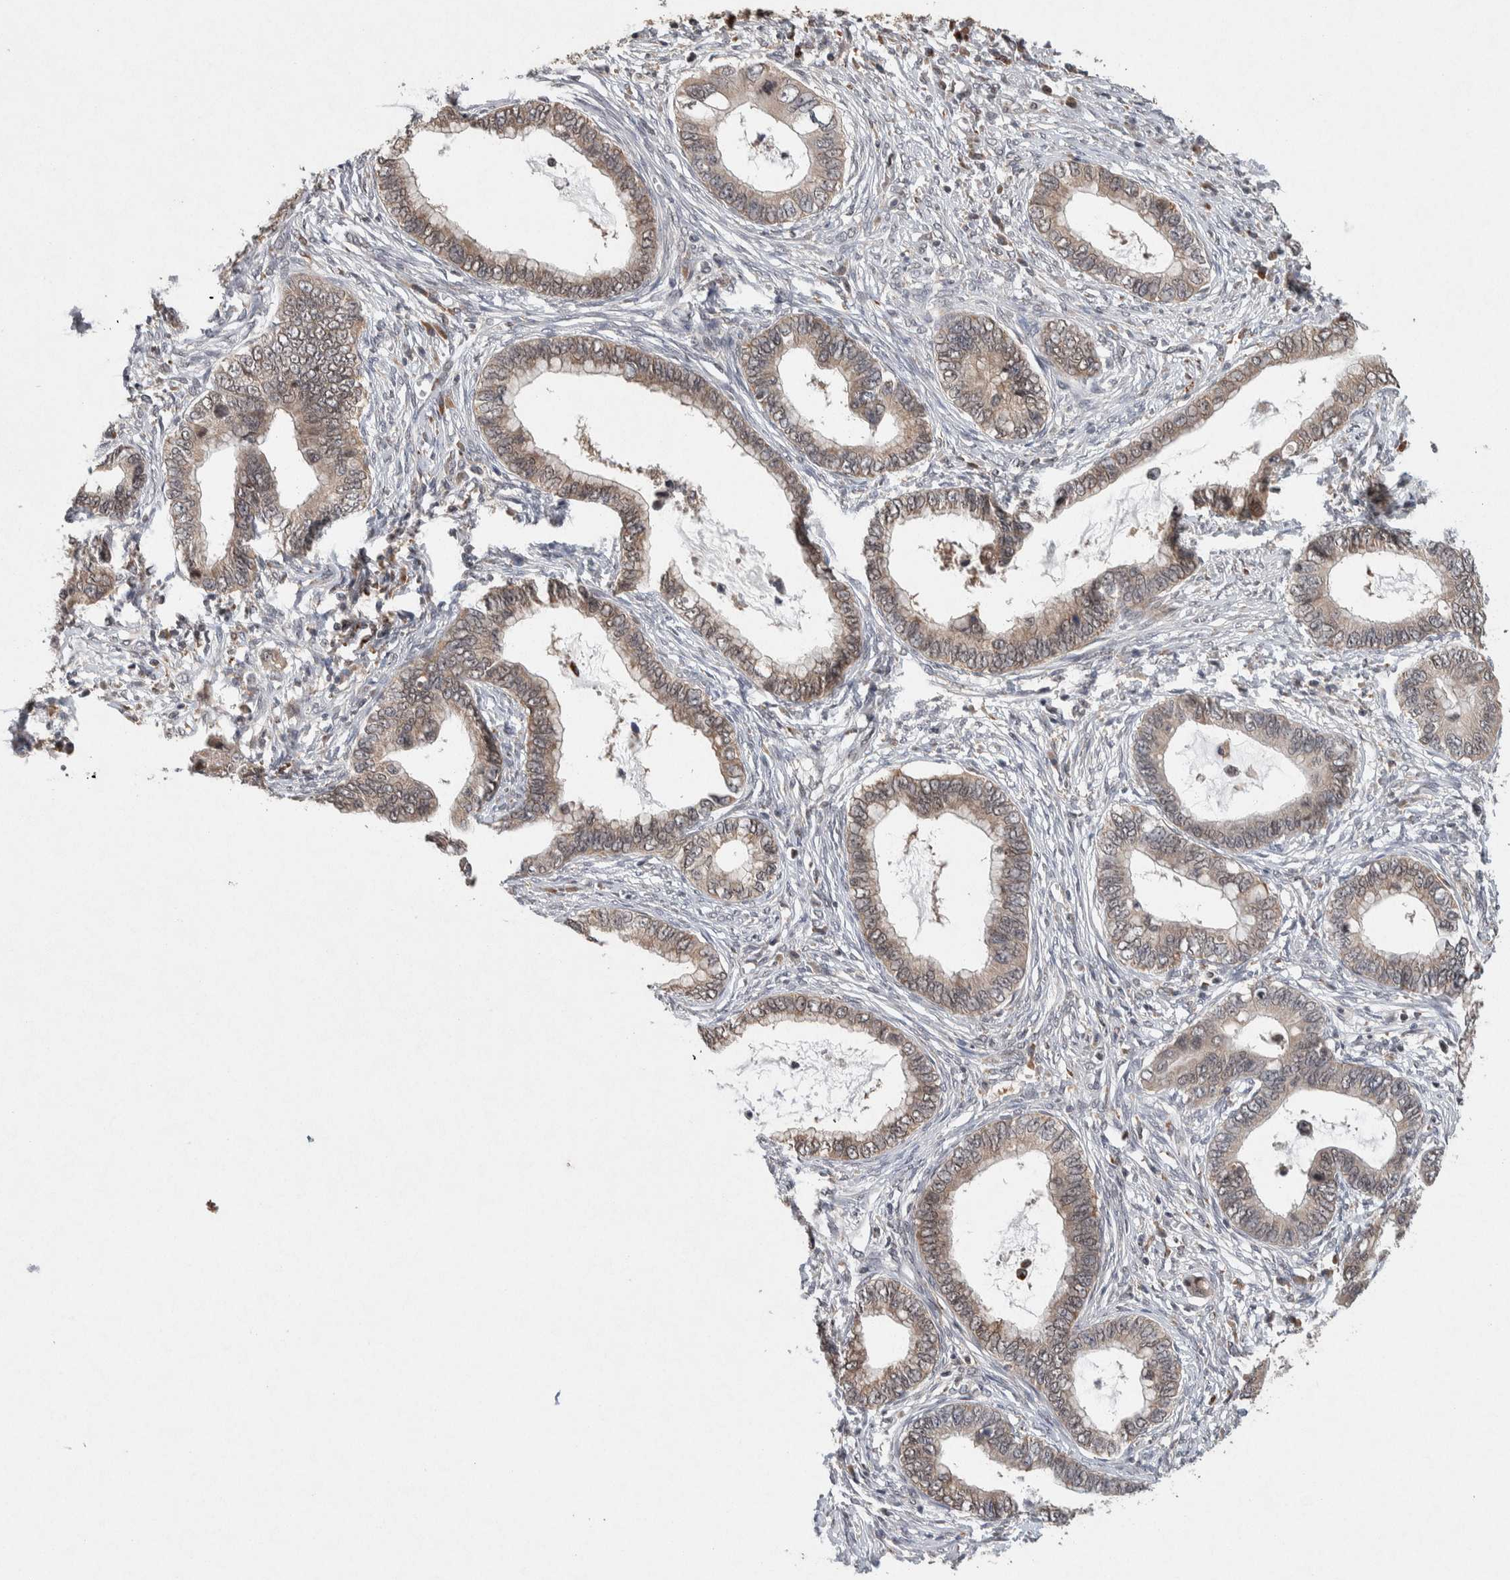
{"staining": {"intensity": "moderate", "quantity": ">75%", "location": "cytoplasmic/membranous"}, "tissue": "cervical cancer", "cell_type": "Tumor cells", "image_type": "cancer", "snomed": [{"axis": "morphology", "description": "Adenocarcinoma, NOS"}, {"axis": "topography", "description": "Cervix"}], "caption": "Human cervical adenocarcinoma stained with a brown dye exhibits moderate cytoplasmic/membranous positive expression in about >75% of tumor cells.", "gene": "KCNK1", "patient": {"sex": "female", "age": 44}}